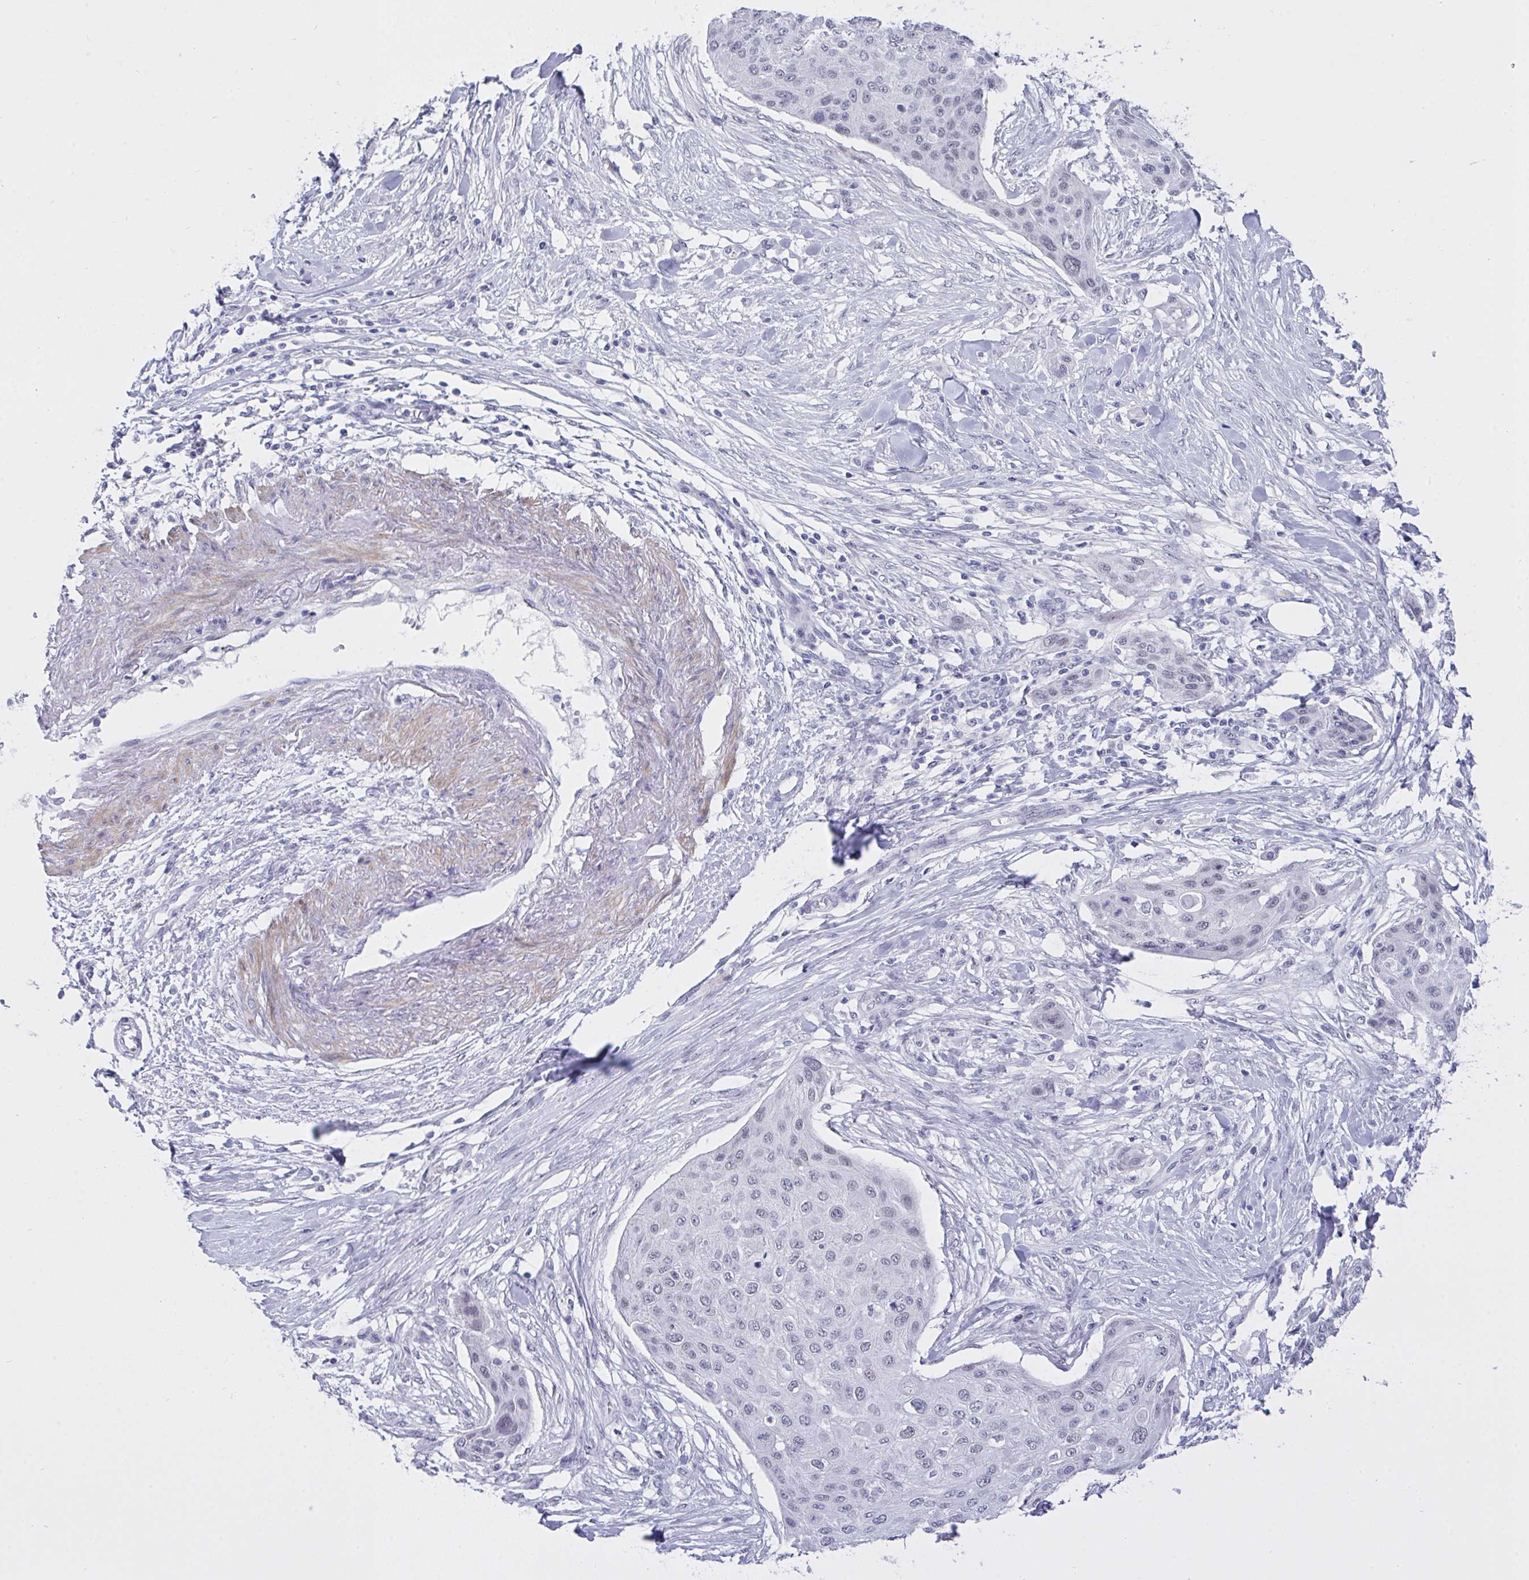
{"staining": {"intensity": "negative", "quantity": "none", "location": "none"}, "tissue": "skin cancer", "cell_type": "Tumor cells", "image_type": "cancer", "snomed": [{"axis": "morphology", "description": "Squamous cell carcinoma, NOS"}, {"axis": "topography", "description": "Skin"}], "caption": "Tumor cells show no significant expression in skin cancer.", "gene": "FBXL22", "patient": {"sex": "female", "age": 87}}